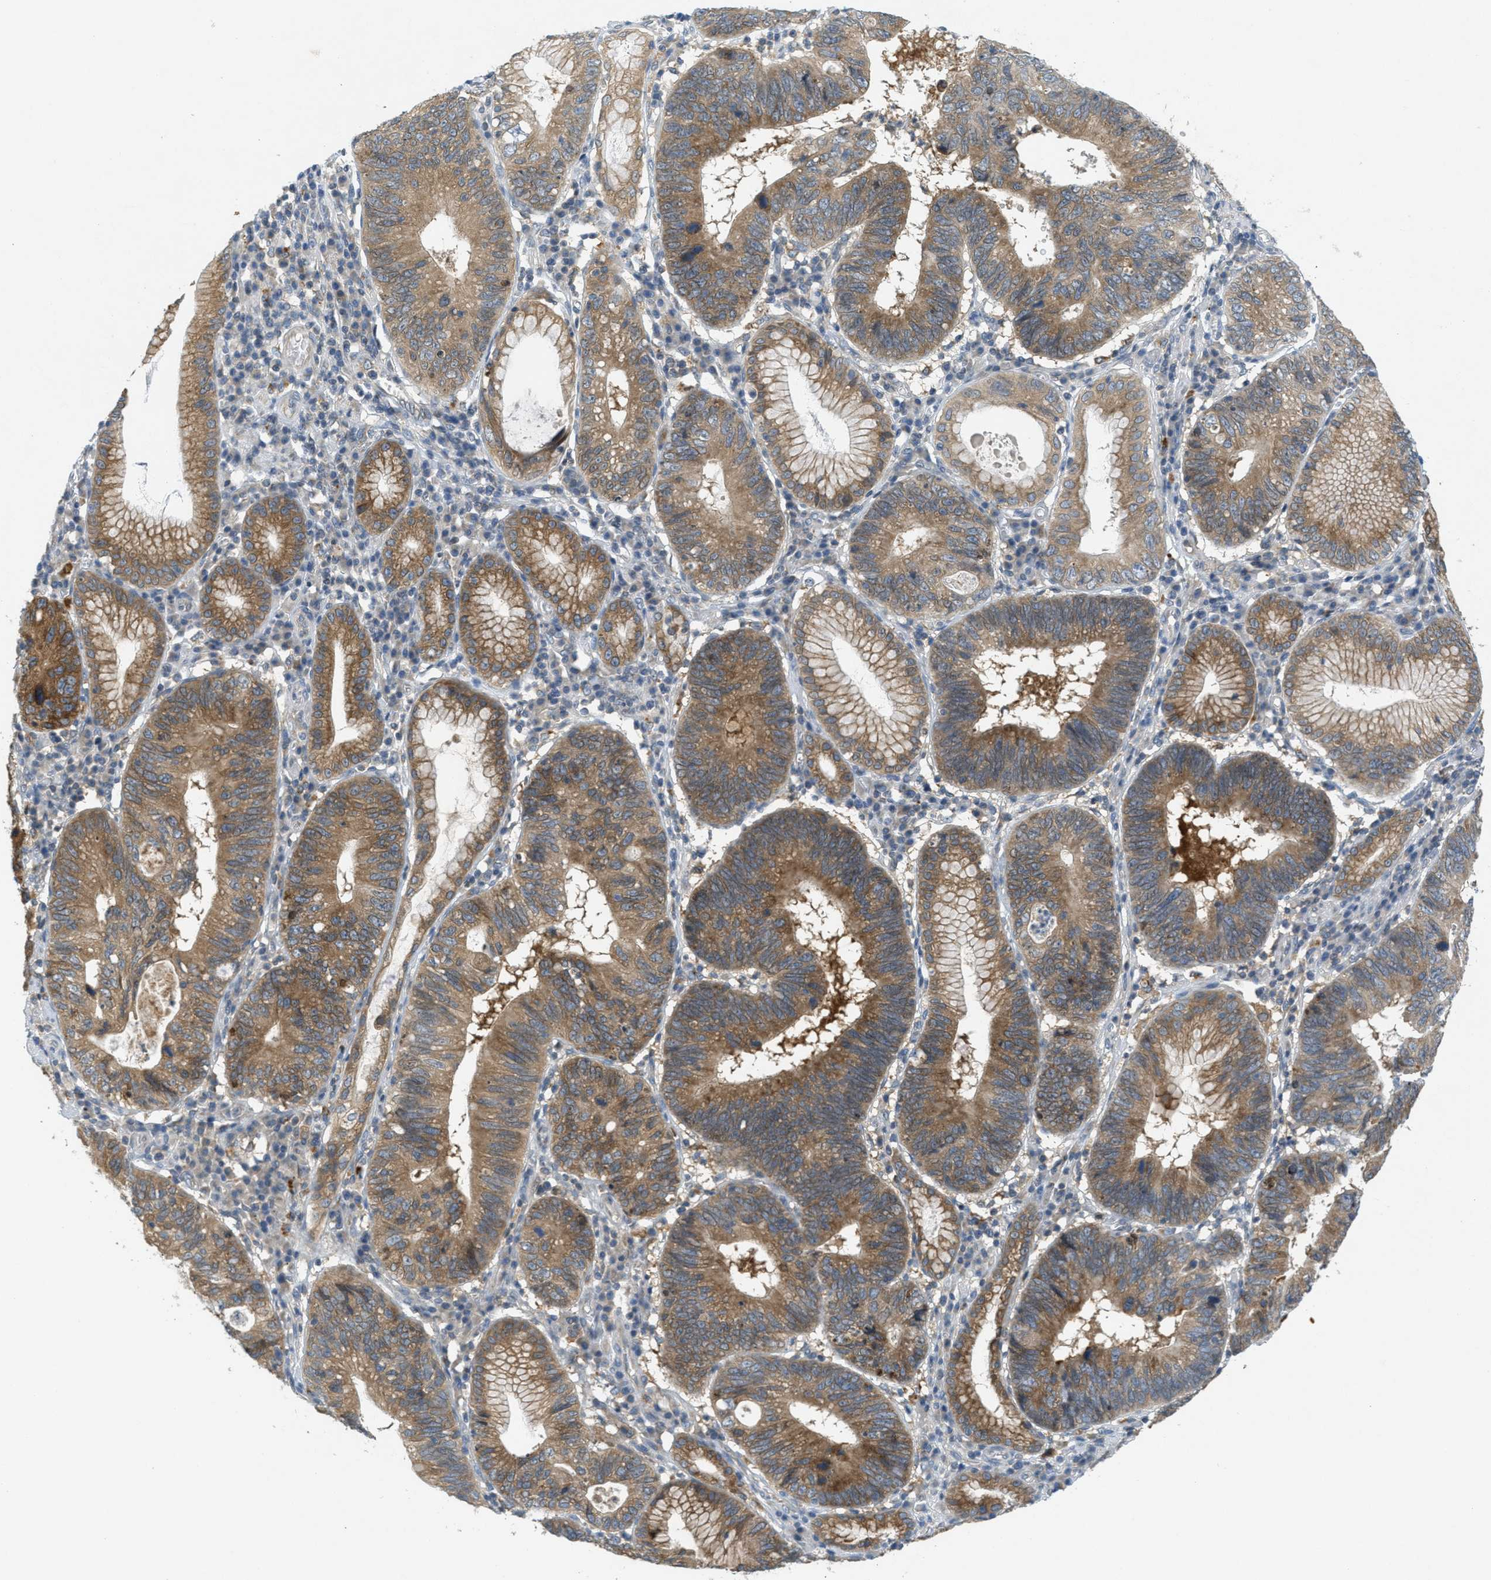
{"staining": {"intensity": "strong", "quantity": ">75%", "location": "cytoplasmic/membranous"}, "tissue": "stomach cancer", "cell_type": "Tumor cells", "image_type": "cancer", "snomed": [{"axis": "morphology", "description": "Adenocarcinoma, NOS"}, {"axis": "topography", "description": "Stomach"}], "caption": "Immunohistochemistry (IHC) micrograph of adenocarcinoma (stomach) stained for a protein (brown), which demonstrates high levels of strong cytoplasmic/membranous positivity in approximately >75% of tumor cells.", "gene": "SIGMAR1", "patient": {"sex": "male", "age": 59}}